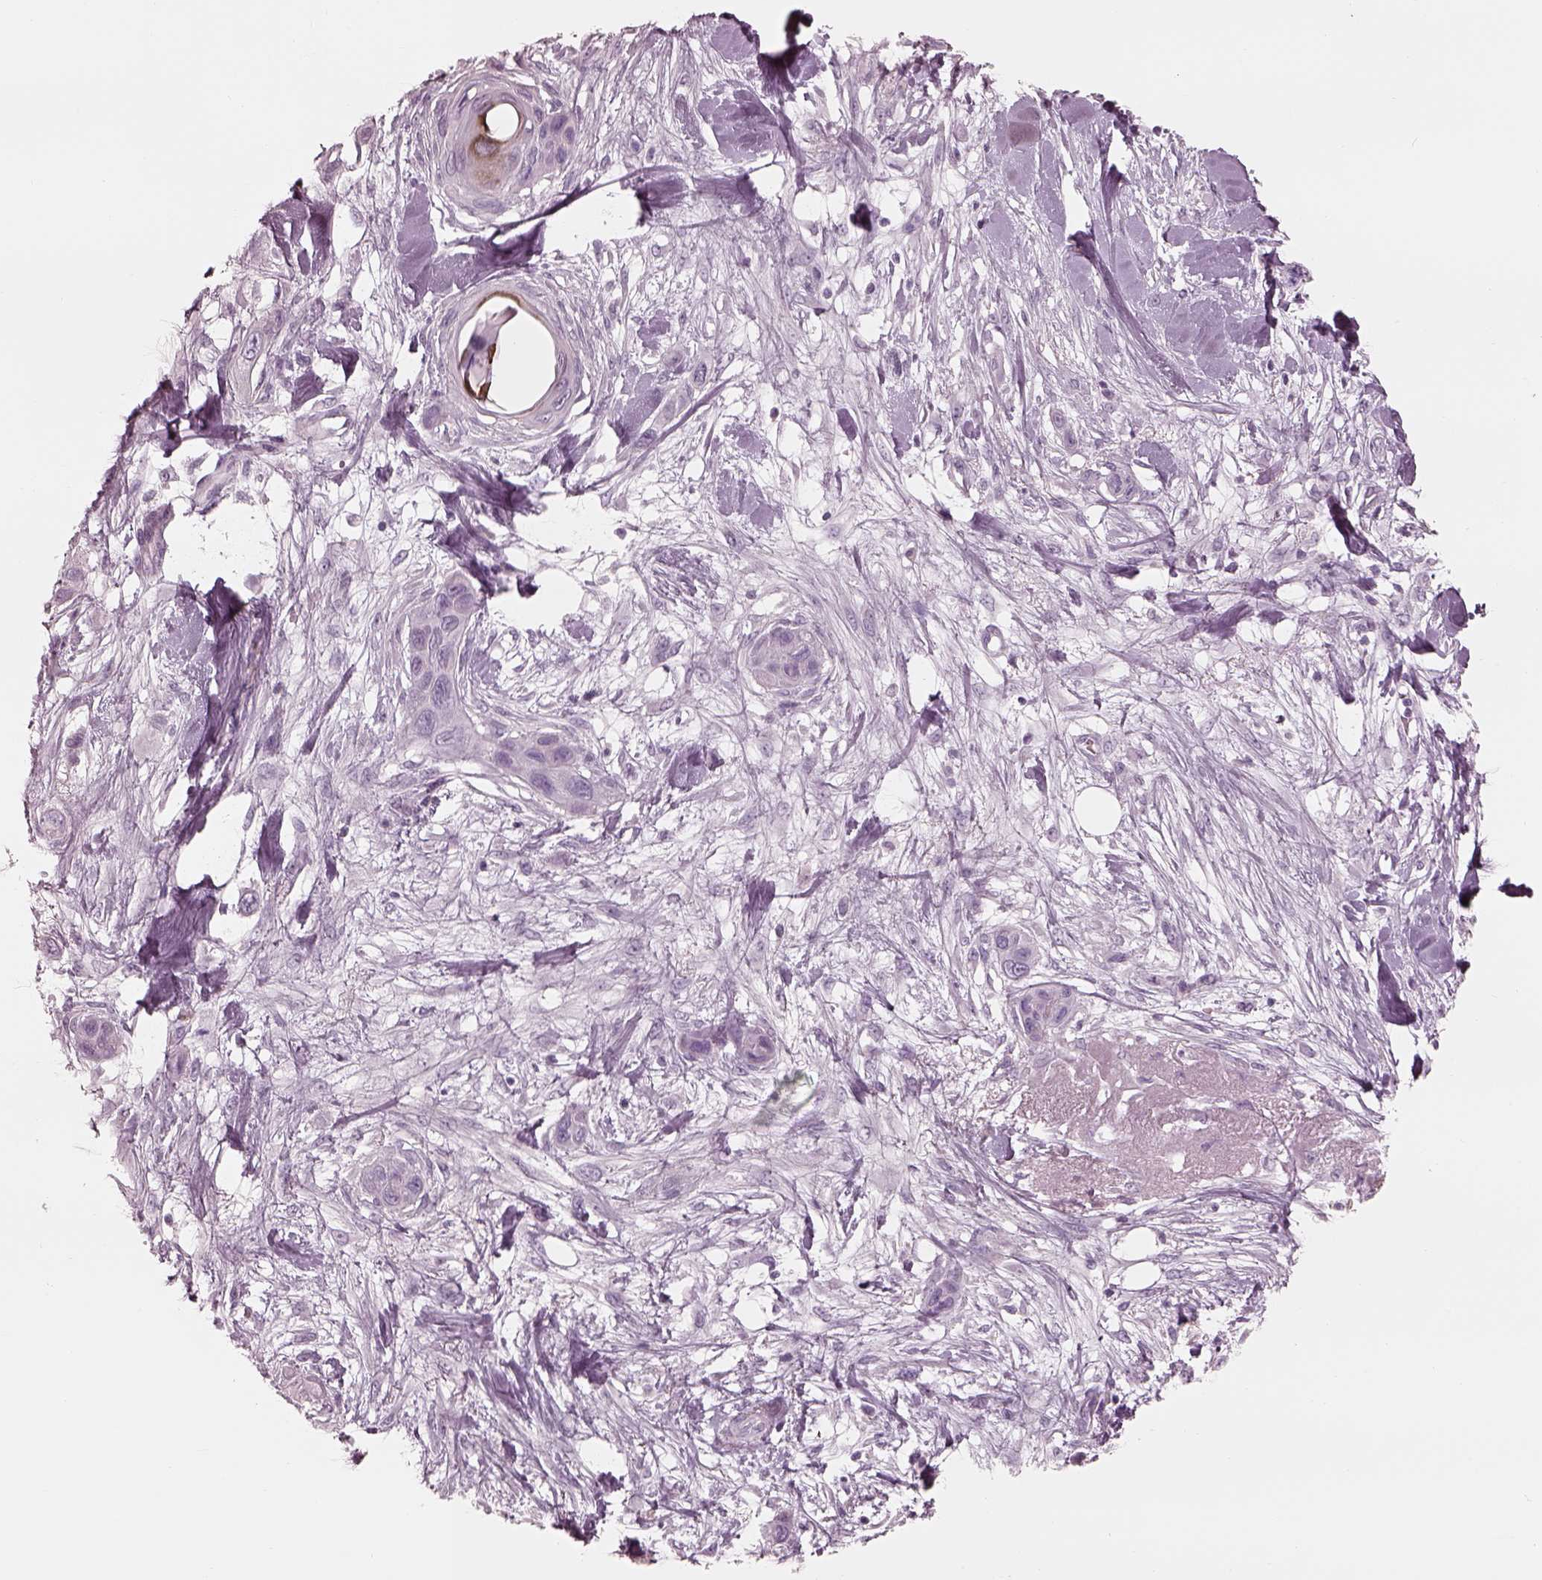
{"staining": {"intensity": "negative", "quantity": "none", "location": "none"}, "tissue": "skin cancer", "cell_type": "Tumor cells", "image_type": "cancer", "snomed": [{"axis": "morphology", "description": "Squamous cell carcinoma, NOS"}, {"axis": "topography", "description": "Skin"}], "caption": "IHC of skin cancer reveals no positivity in tumor cells.", "gene": "RSPH9", "patient": {"sex": "male", "age": 79}}